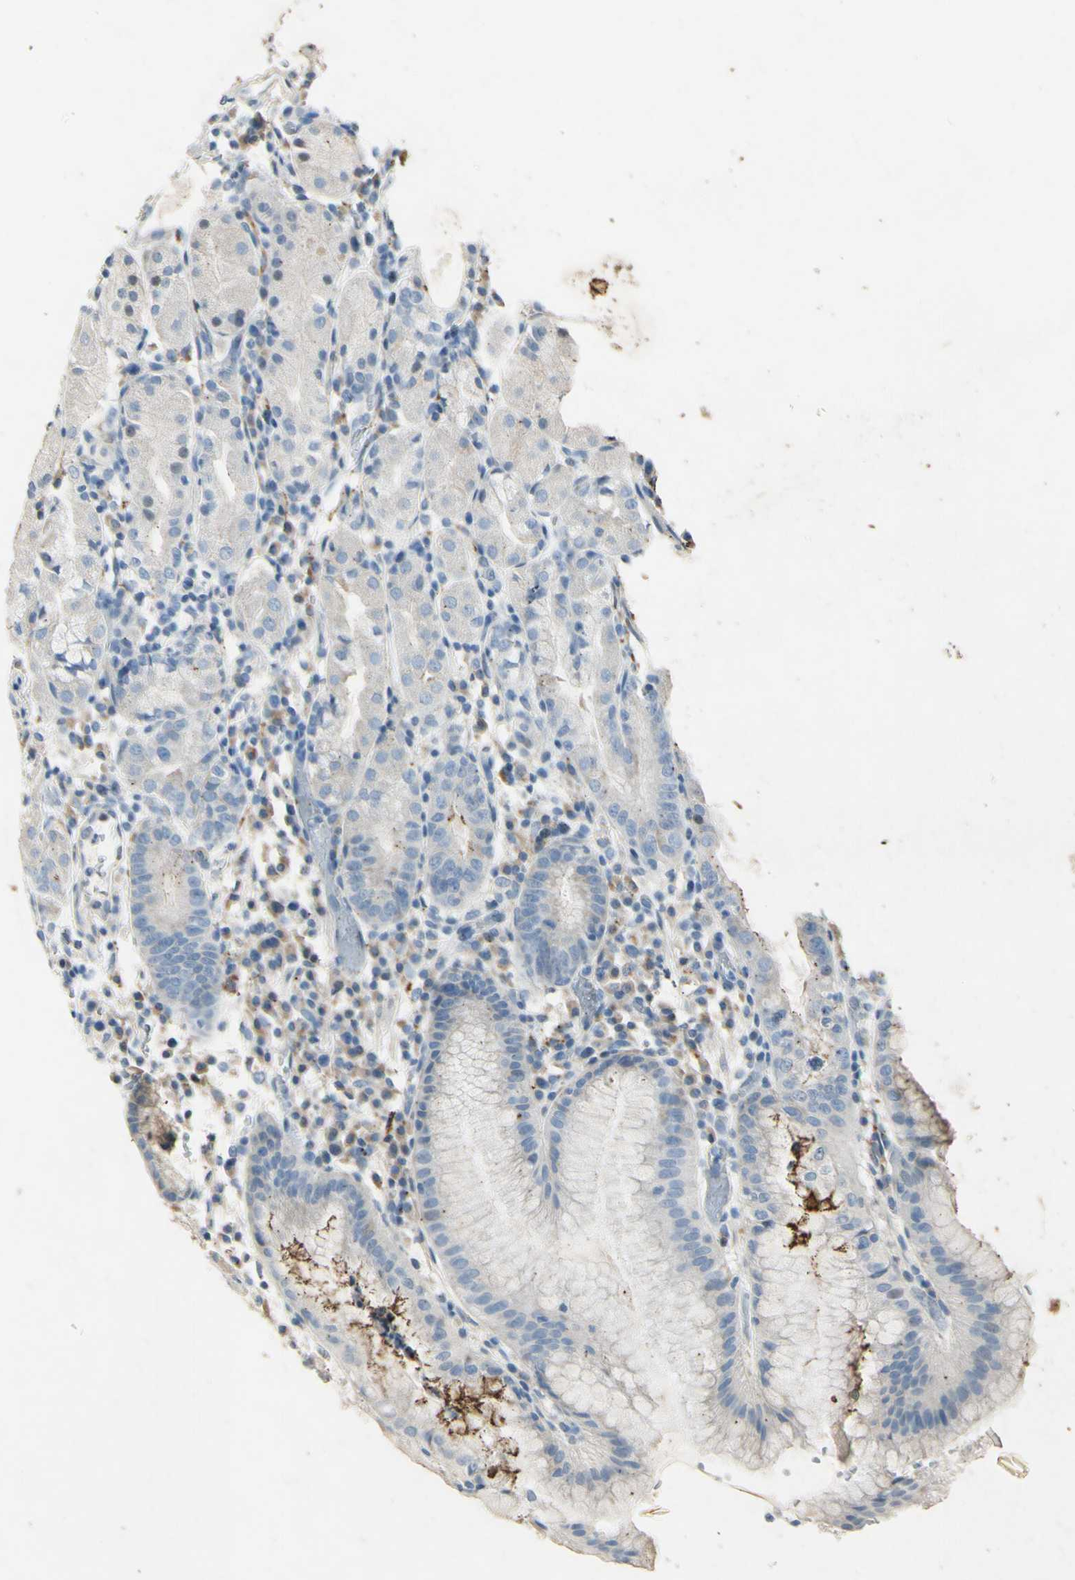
{"staining": {"intensity": "weak", "quantity": "<25%", "location": "cytoplasmic/membranous"}, "tissue": "stomach", "cell_type": "Glandular cells", "image_type": "normal", "snomed": [{"axis": "morphology", "description": "Normal tissue, NOS"}, {"axis": "topography", "description": "Stomach"}, {"axis": "topography", "description": "Stomach, lower"}], "caption": "This is a photomicrograph of immunohistochemistry (IHC) staining of benign stomach, which shows no positivity in glandular cells.", "gene": "SNAP91", "patient": {"sex": "female", "age": 75}}